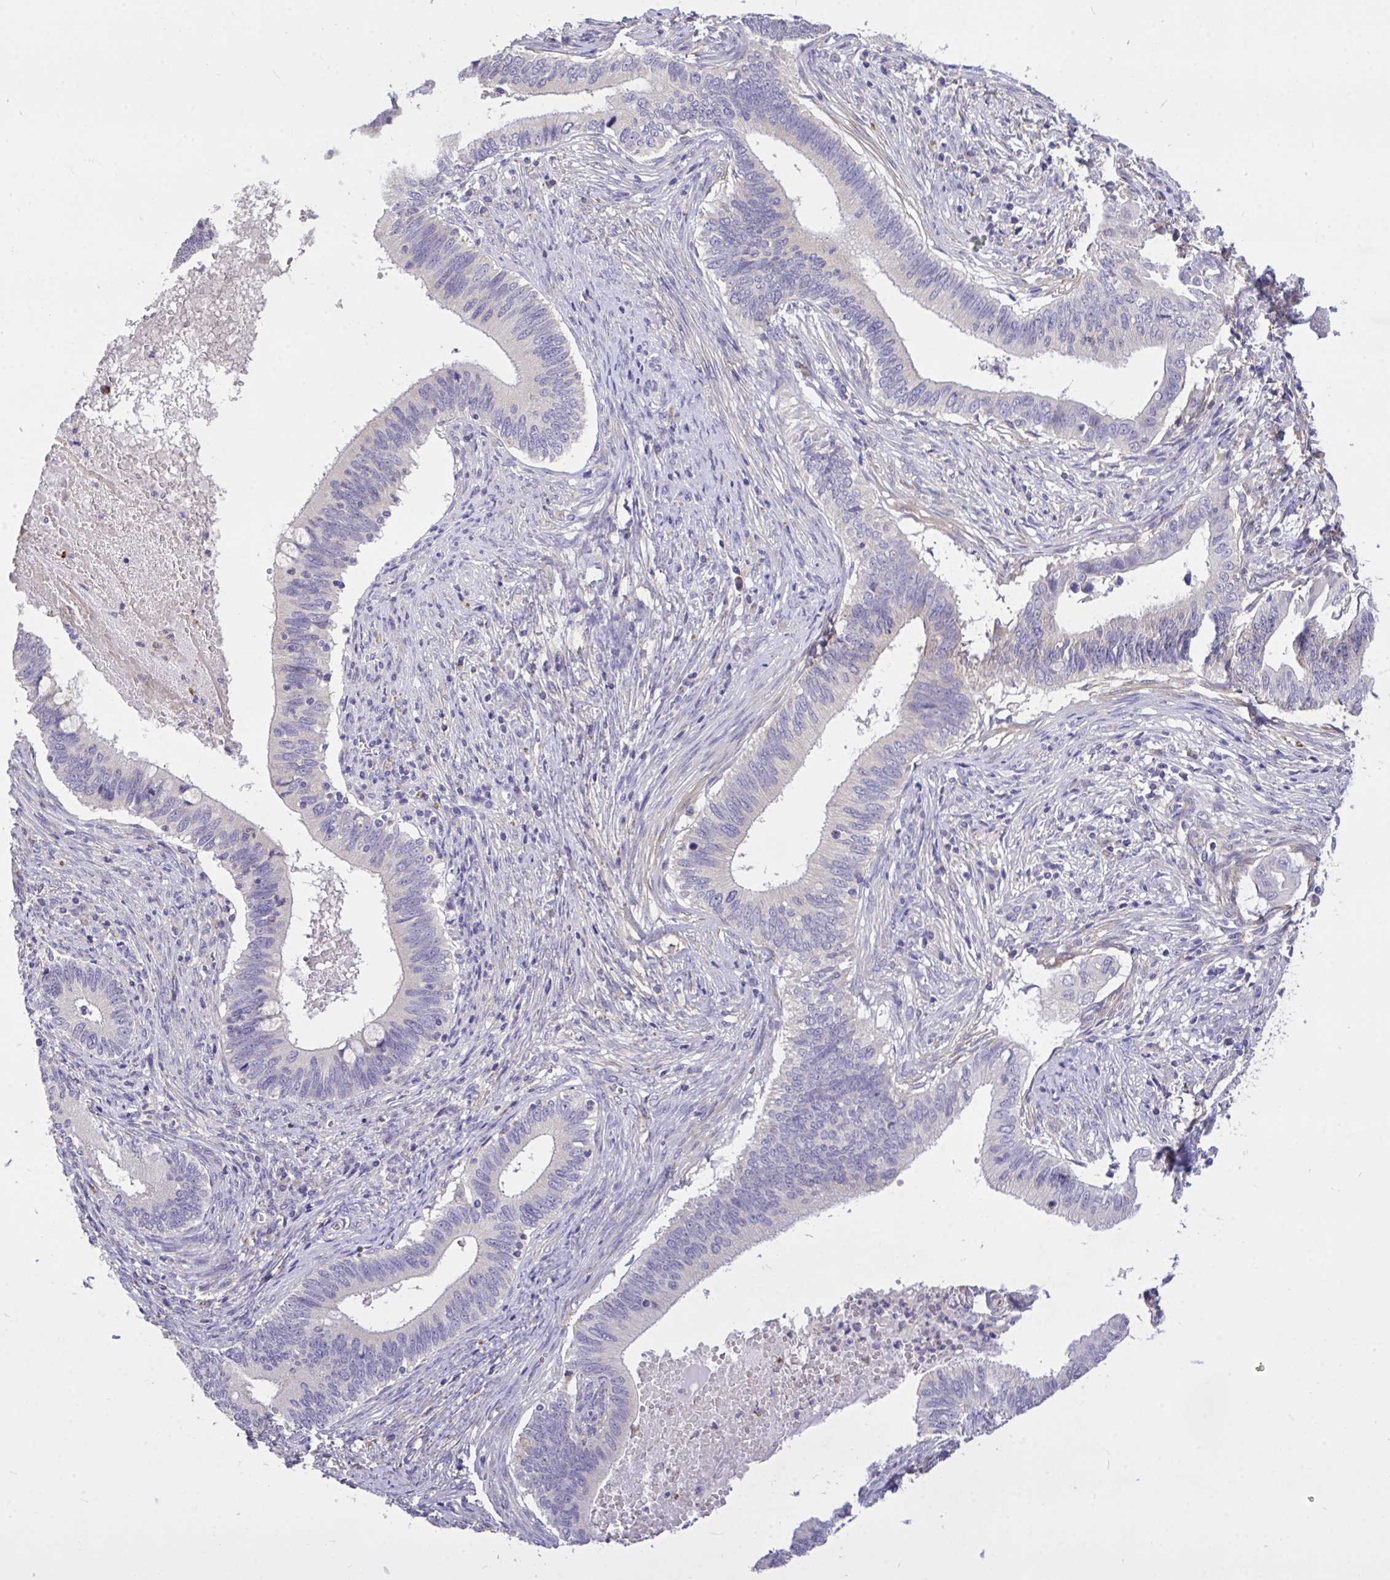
{"staining": {"intensity": "negative", "quantity": "none", "location": "none"}, "tissue": "cervical cancer", "cell_type": "Tumor cells", "image_type": "cancer", "snomed": [{"axis": "morphology", "description": "Adenocarcinoma, NOS"}, {"axis": "topography", "description": "Cervix"}], "caption": "DAB (3,3'-diaminobenzidine) immunohistochemical staining of cervical cancer (adenocarcinoma) shows no significant expression in tumor cells.", "gene": "MPC2", "patient": {"sex": "female", "age": 42}}